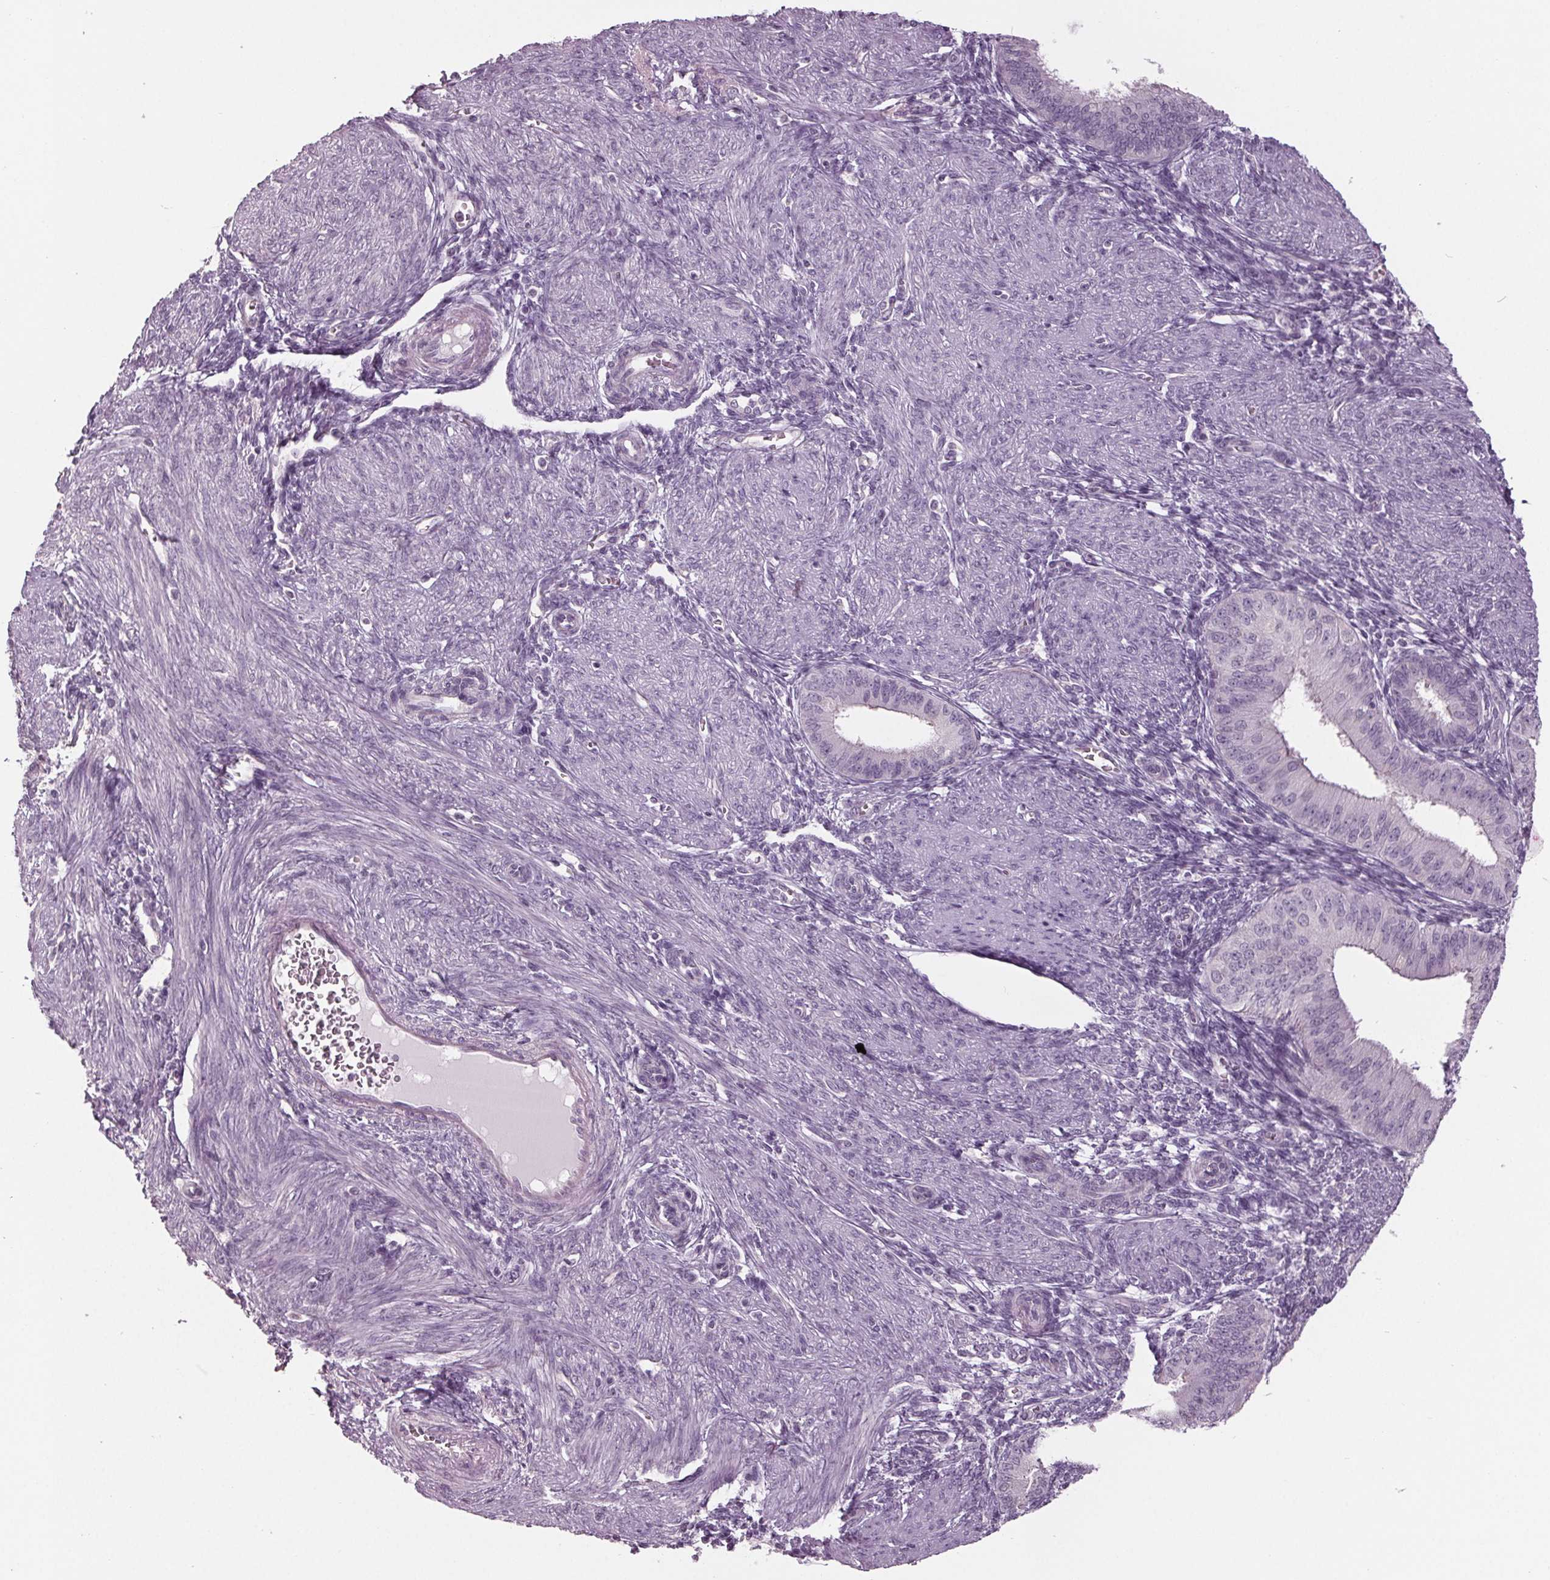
{"staining": {"intensity": "negative", "quantity": "none", "location": "none"}, "tissue": "endometrium", "cell_type": "Cells in endometrial stroma", "image_type": "normal", "snomed": [{"axis": "morphology", "description": "Normal tissue, NOS"}, {"axis": "topography", "description": "Endometrium"}], "caption": "High magnification brightfield microscopy of unremarkable endometrium stained with DAB (brown) and counterstained with hematoxylin (blue): cells in endometrial stroma show no significant expression. Nuclei are stained in blue.", "gene": "TNNC2", "patient": {"sex": "female", "age": 39}}